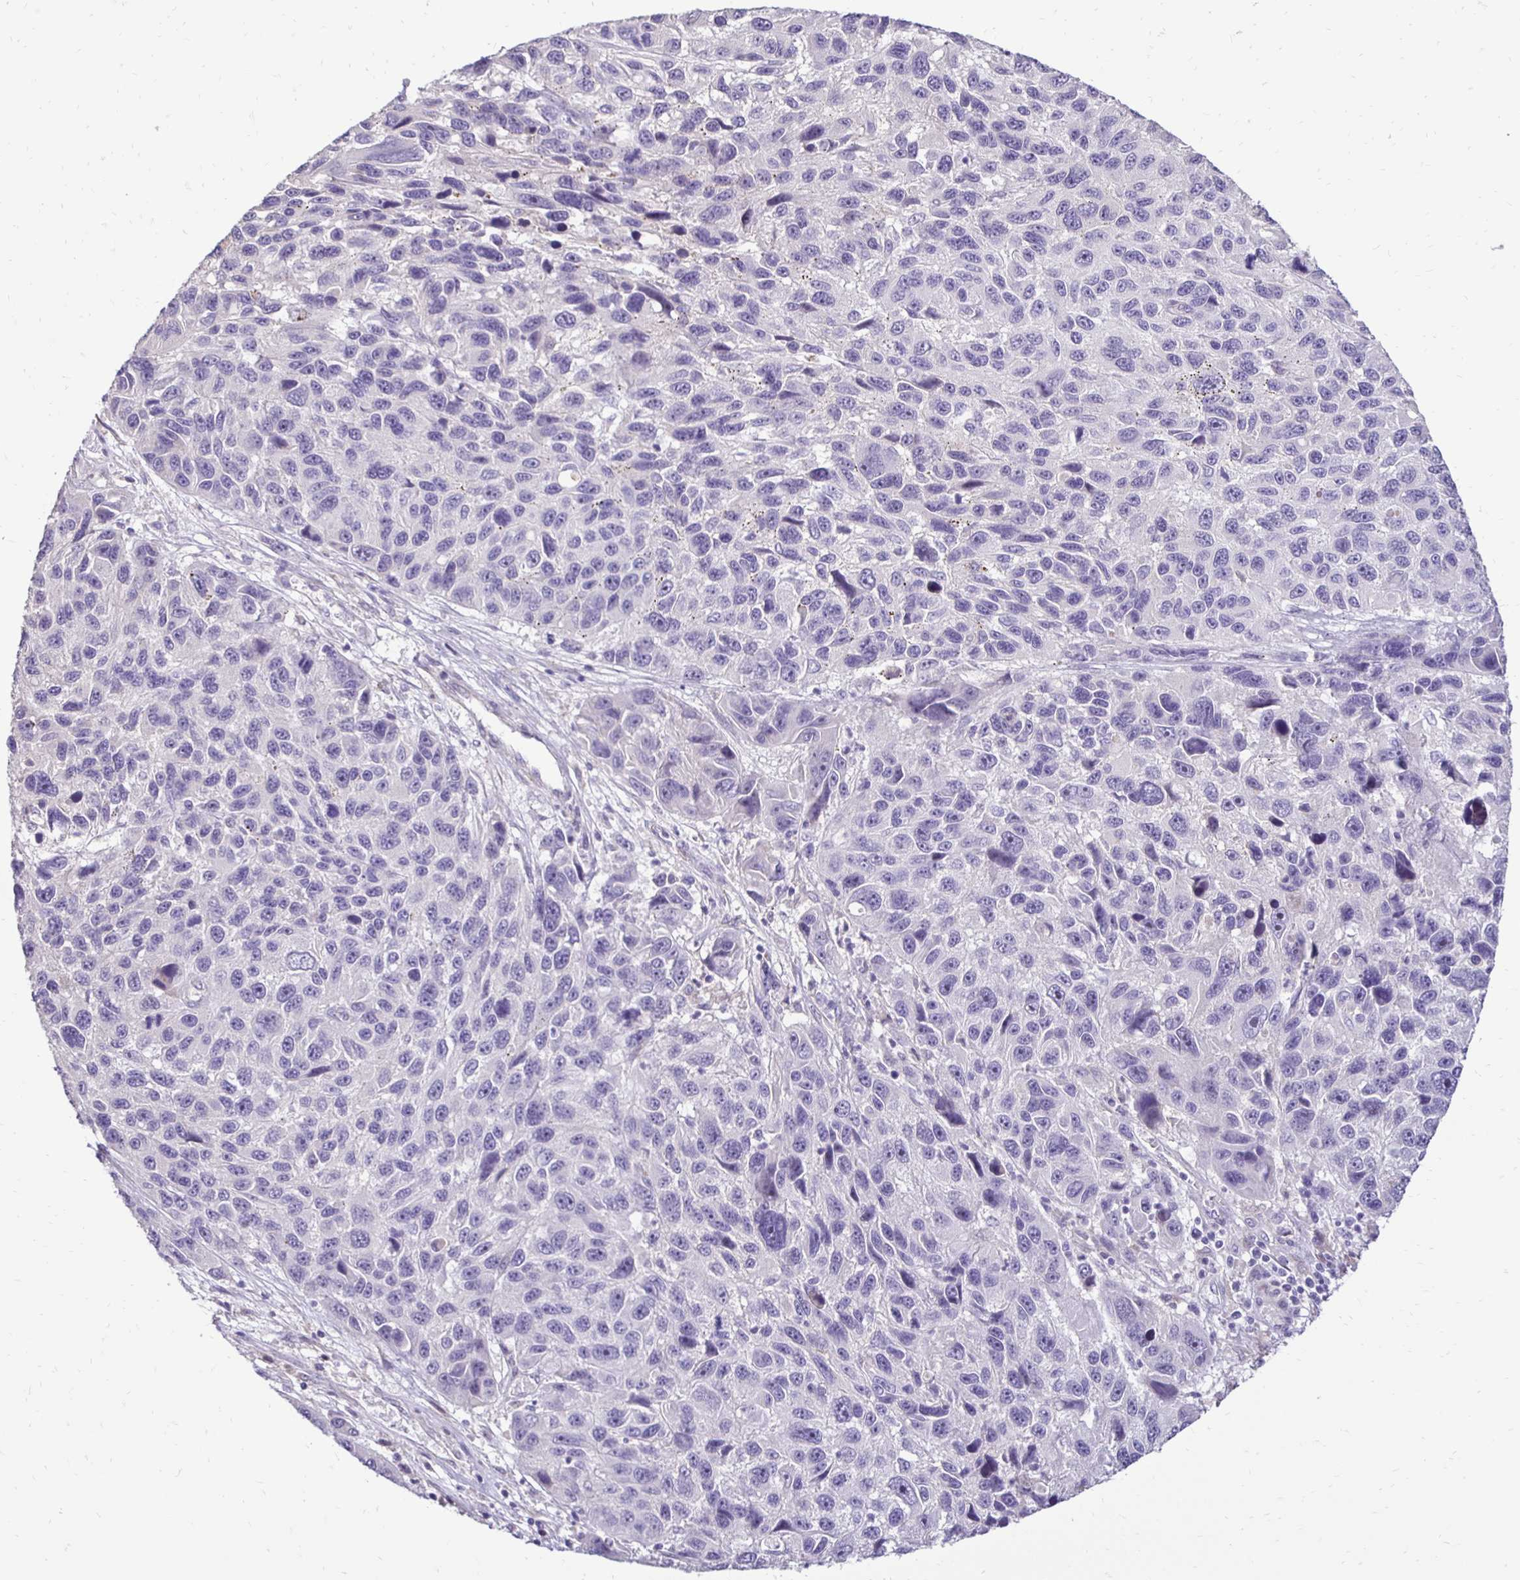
{"staining": {"intensity": "negative", "quantity": "none", "location": "none"}, "tissue": "melanoma", "cell_type": "Tumor cells", "image_type": "cancer", "snomed": [{"axis": "morphology", "description": "Malignant melanoma, NOS"}, {"axis": "topography", "description": "Skin"}], "caption": "The immunohistochemistry histopathology image has no significant expression in tumor cells of malignant melanoma tissue.", "gene": "GAS2", "patient": {"sex": "male", "age": 53}}